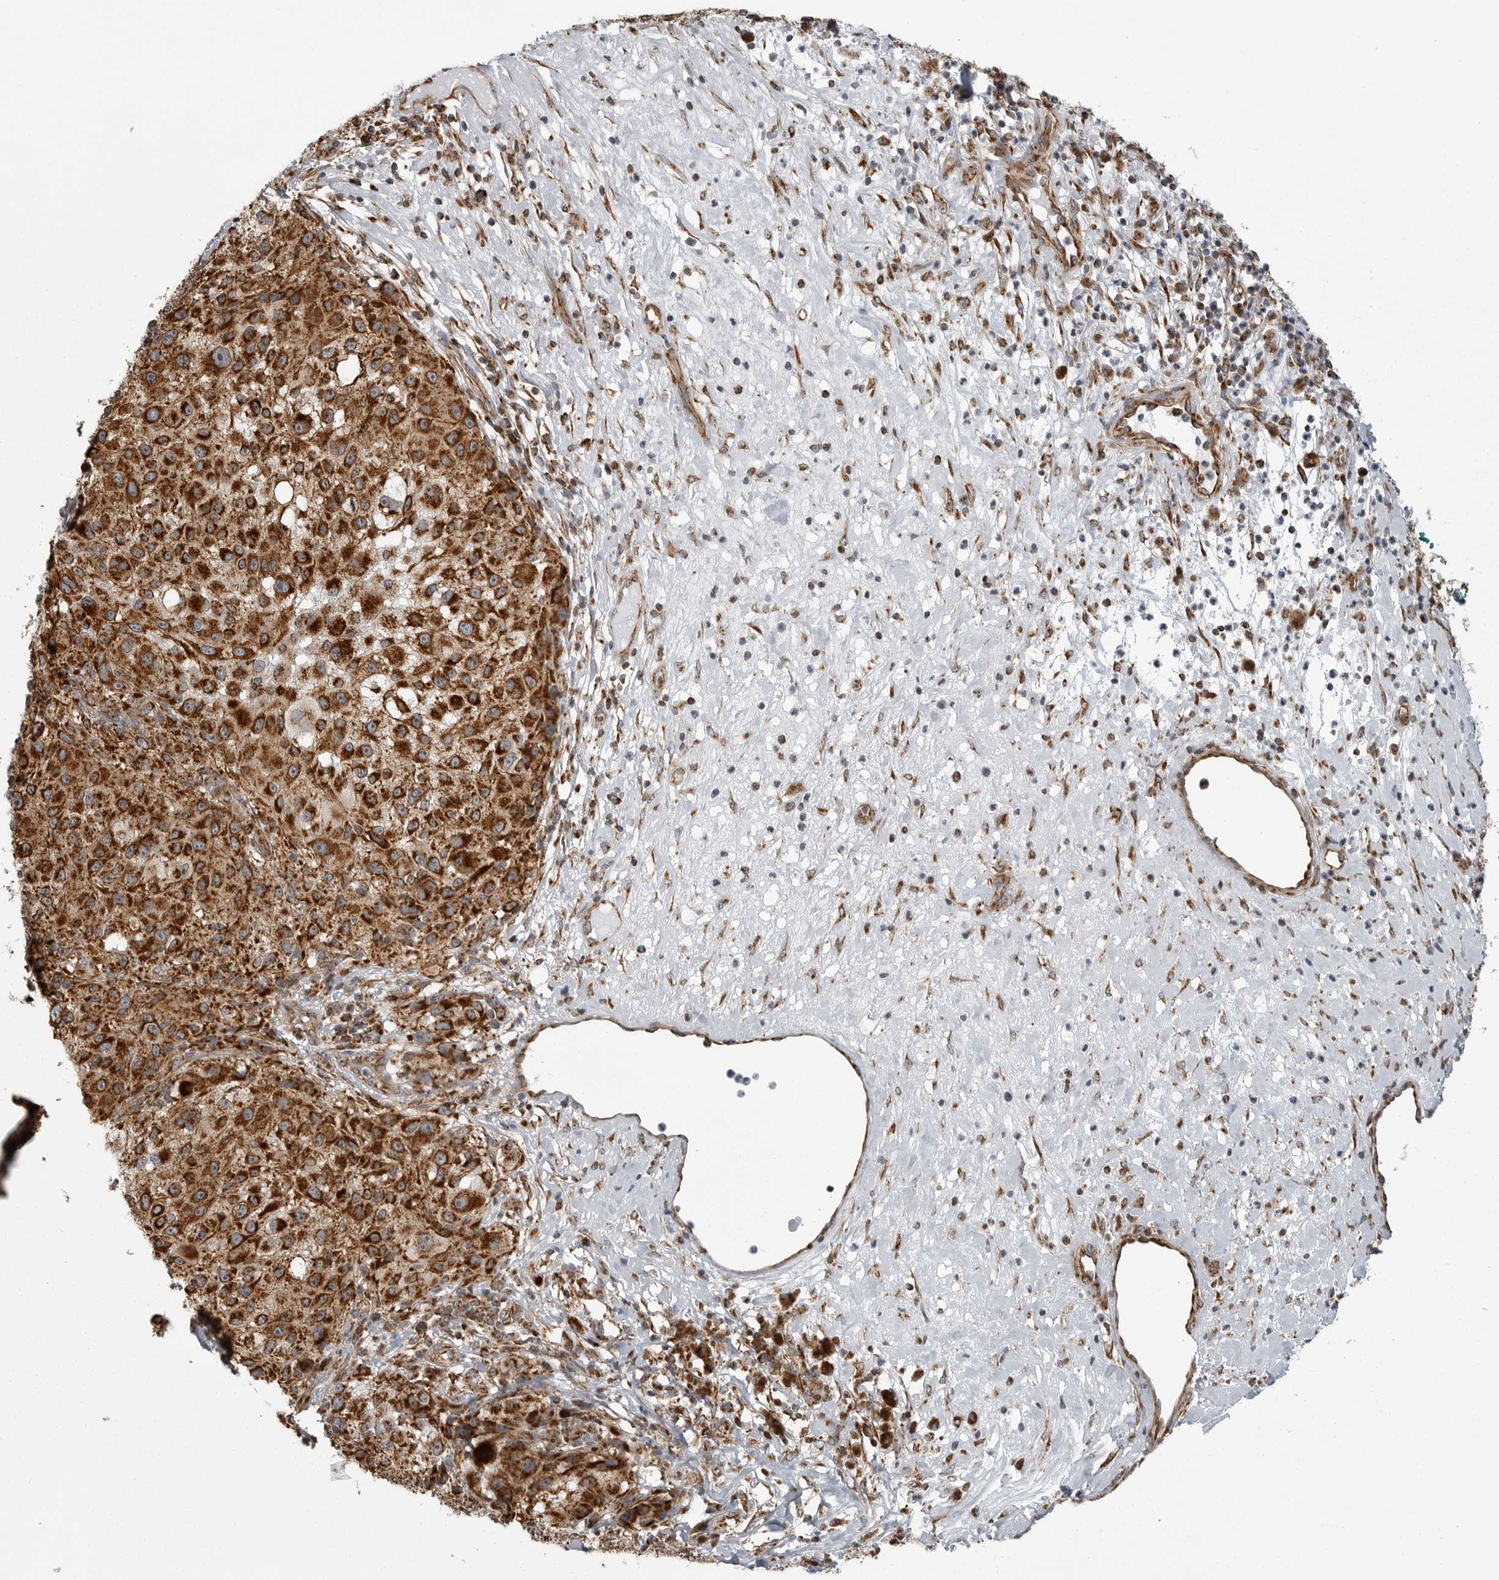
{"staining": {"intensity": "strong", "quantity": ">75%", "location": "cytoplasmic/membranous"}, "tissue": "melanoma", "cell_type": "Tumor cells", "image_type": "cancer", "snomed": [{"axis": "morphology", "description": "Necrosis, NOS"}, {"axis": "morphology", "description": "Malignant melanoma, NOS"}, {"axis": "topography", "description": "Skin"}], "caption": "The immunohistochemical stain labels strong cytoplasmic/membranous expression in tumor cells of melanoma tissue.", "gene": "FH", "patient": {"sex": "female", "age": 87}}